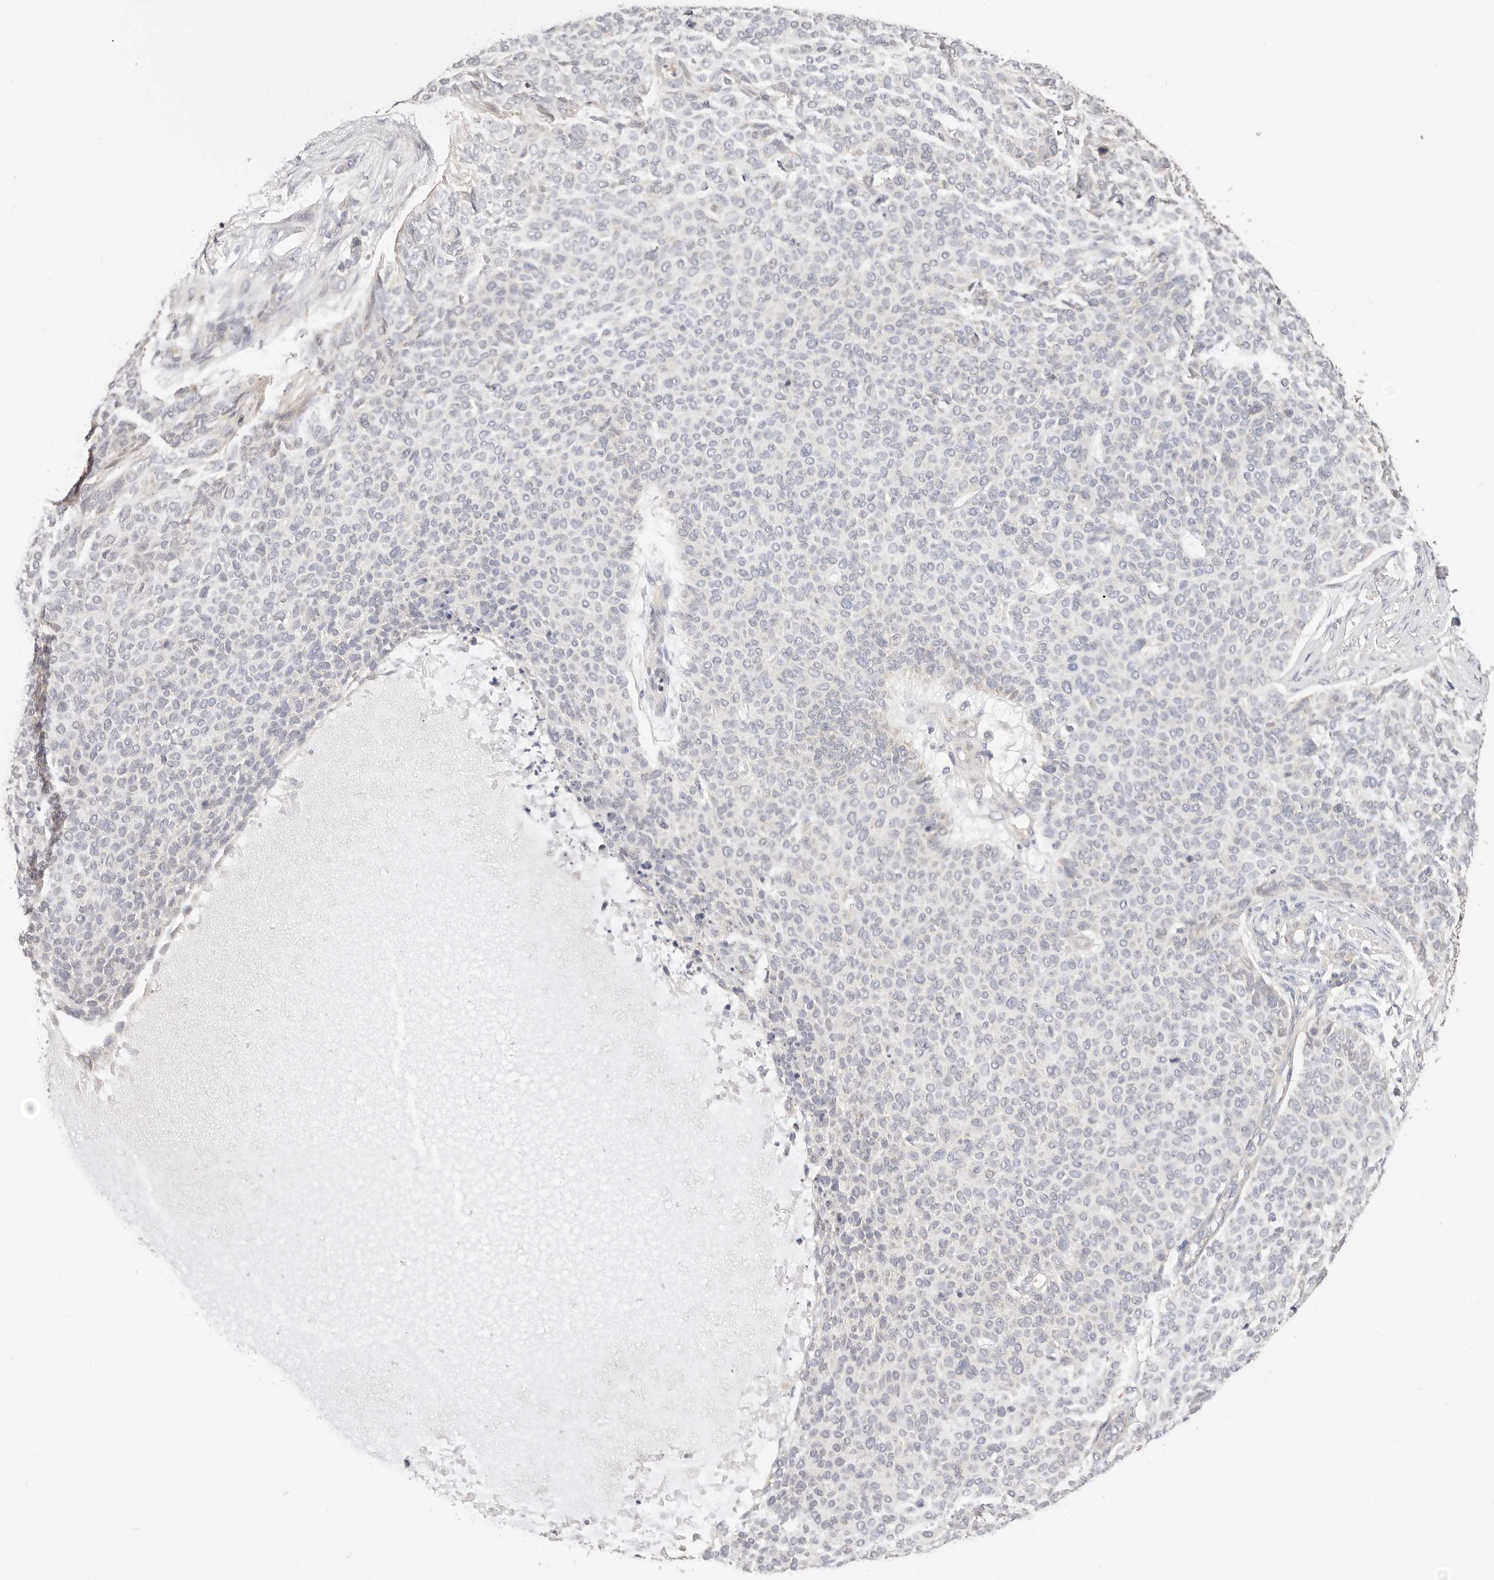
{"staining": {"intensity": "negative", "quantity": "none", "location": "none"}, "tissue": "skin cancer", "cell_type": "Tumor cells", "image_type": "cancer", "snomed": [{"axis": "morphology", "description": "Normal tissue, NOS"}, {"axis": "morphology", "description": "Basal cell carcinoma"}, {"axis": "topography", "description": "Skin"}], "caption": "This image is of basal cell carcinoma (skin) stained with immunohistochemistry to label a protein in brown with the nuclei are counter-stained blue. There is no expression in tumor cells. (DAB IHC, high magnification).", "gene": "KCMF1", "patient": {"sex": "male", "age": 50}}